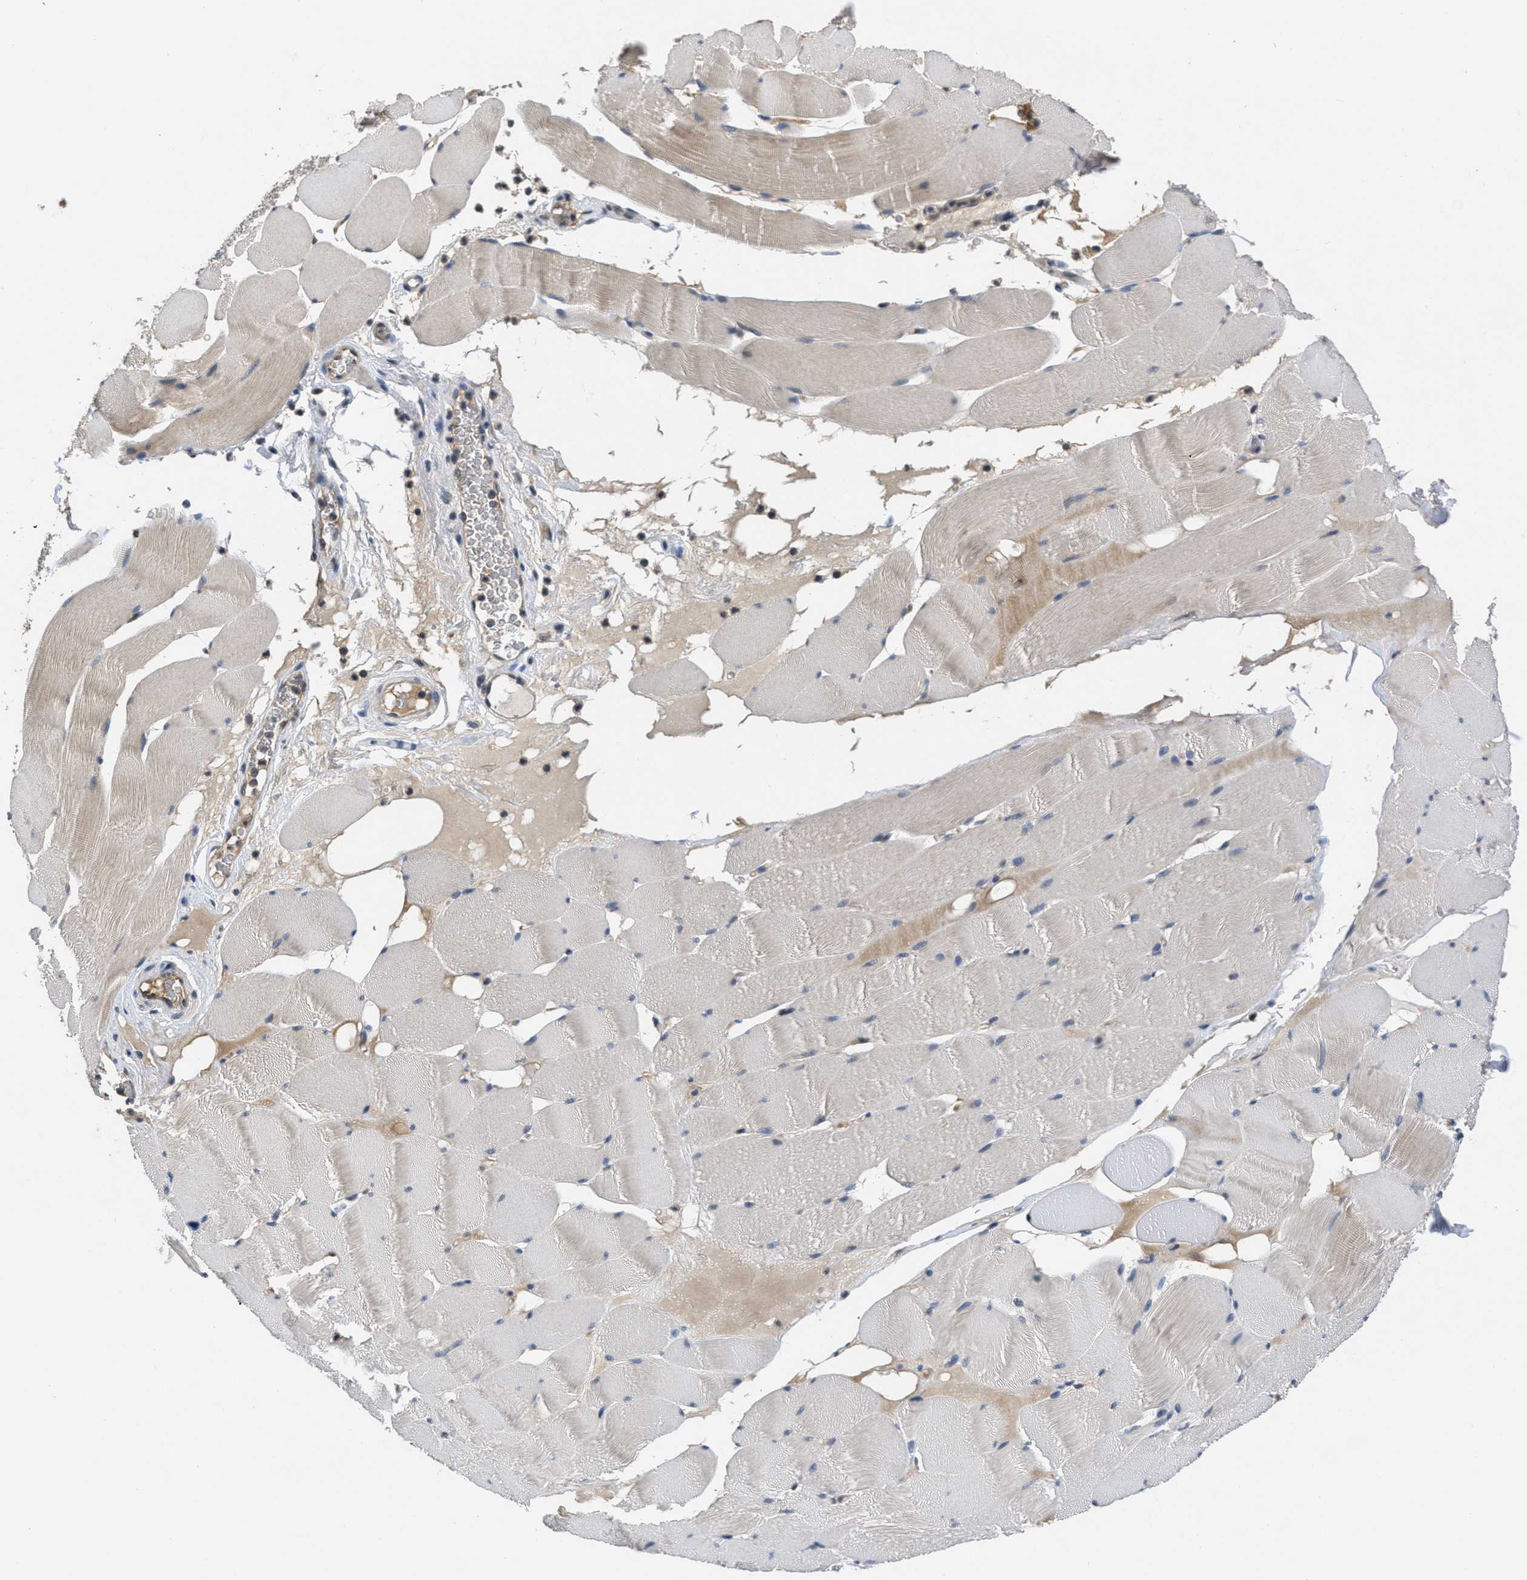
{"staining": {"intensity": "weak", "quantity": "<25%", "location": "cytoplasmic/membranous"}, "tissue": "skeletal muscle", "cell_type": "Myocytes", "image_type": "normal", "snomed": [{"axis": "morphology", "description": "Normal tissue, NOS"}, {"axis": "topography", "description": "Skeletal muscle"}], "caption": "This histopathology image is of unremarkable skeletal muscle stained with immunohistochemistry to label a protein in brown with the nuclei are counter-stained blue. There is no staining in myocytes.", "gene": "ANGPT1", "patient": {"sex": "male", "age": 62}}